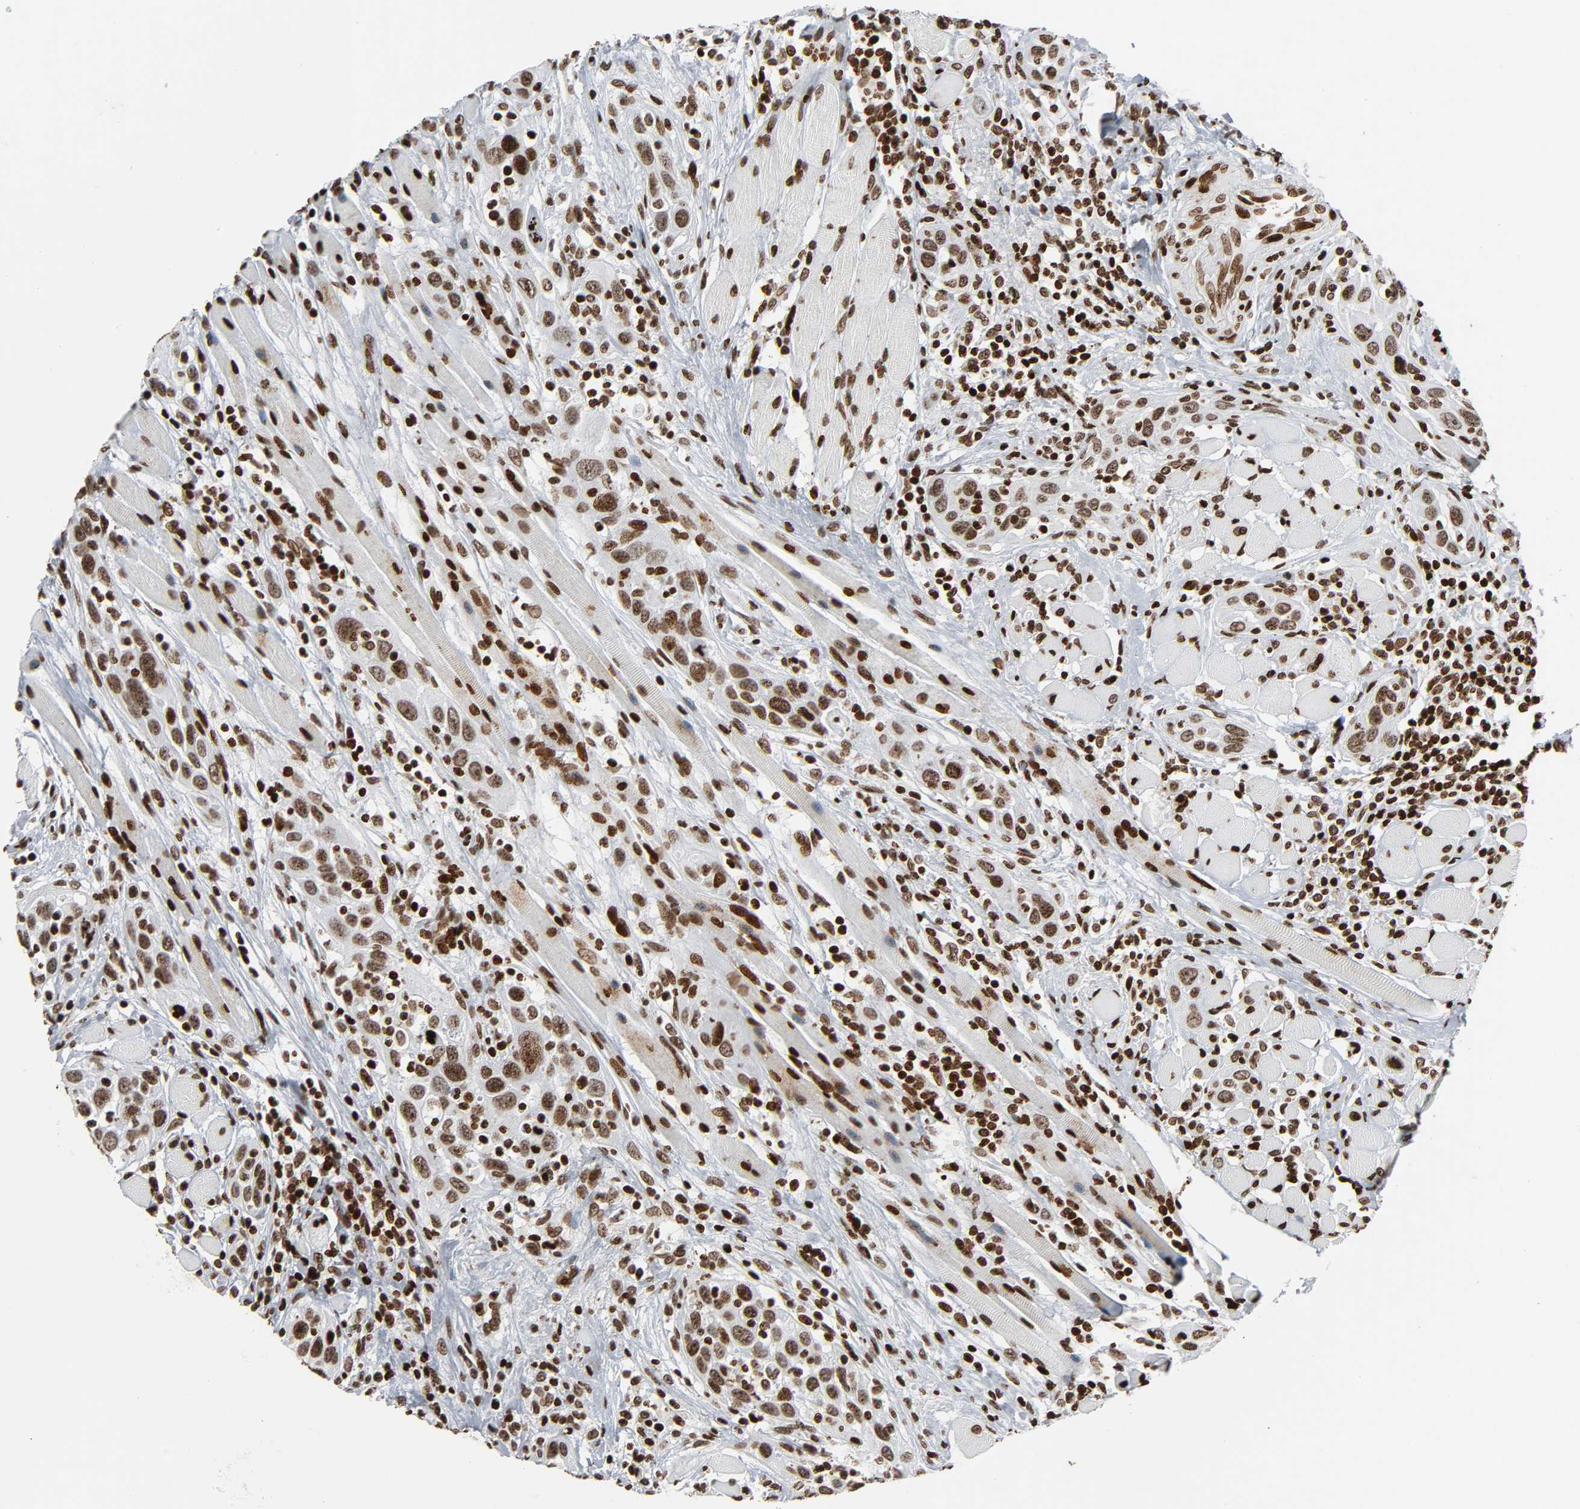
{"staining": {"intensity": "moderate", "quantity": ">75%", "location": "nuclear"}, "tissue": "head and neck cancer", "cell_type": "Tumor cells", "image_type": "cancer", "snomed": [{"axis": "morphology", "description": "Squamous cell carcinoma, NOS"}, {"axis": "topography", "description": "Oral tissue"}, {"axis": "topography", "description": "Head-Neck"}], "caption": "A high-resolution photomicrograph shows IHC staining of head and neck squamous cell carcinoma, which exhibits moderate nuclear staining in approximately >75% of tumor cells.", "gene": "RXRA", "patient": {"sex": "female", "age": 50}}